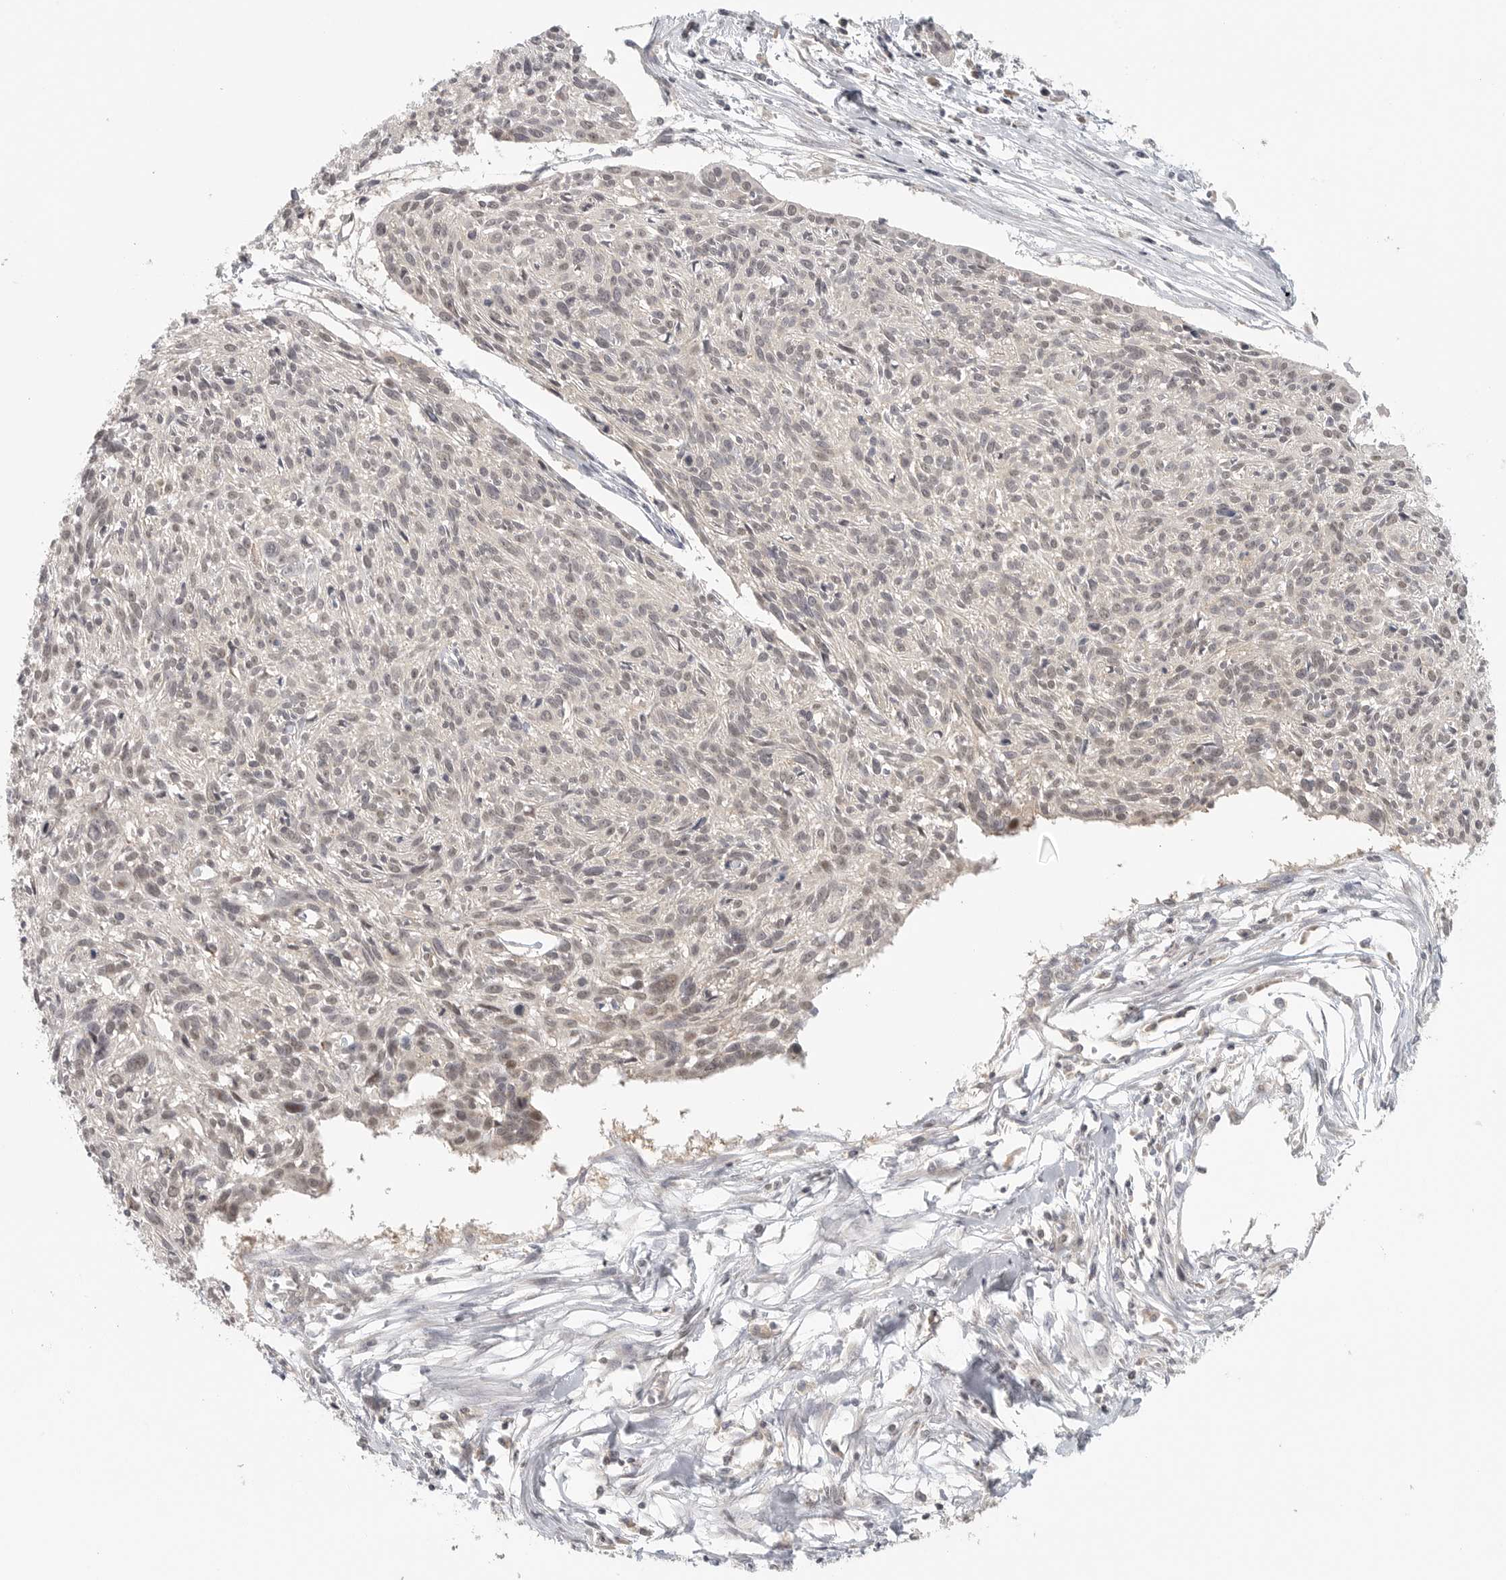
{"staining": {"intensity": "weak", "quantity": "25%-75%", "location": "nuclear"}, "tissue": "cervical cancer", "cell_type": "Tumor cells", "image_type": "cancer", "snomed": [{"axis": "morphology", "description": "Squamous cell carcinoma, NOS"}, {"axis": "topography", "description": "Cervix"}], "caption": "Squamous cell carcinoma (cervical) stained for a protein (brown) reveals weak nuclear positive positivity in approximately 25%-75% of tumor cells.", "gene": "HDAC6", "patient": {"sex": "female", "age": 51}}